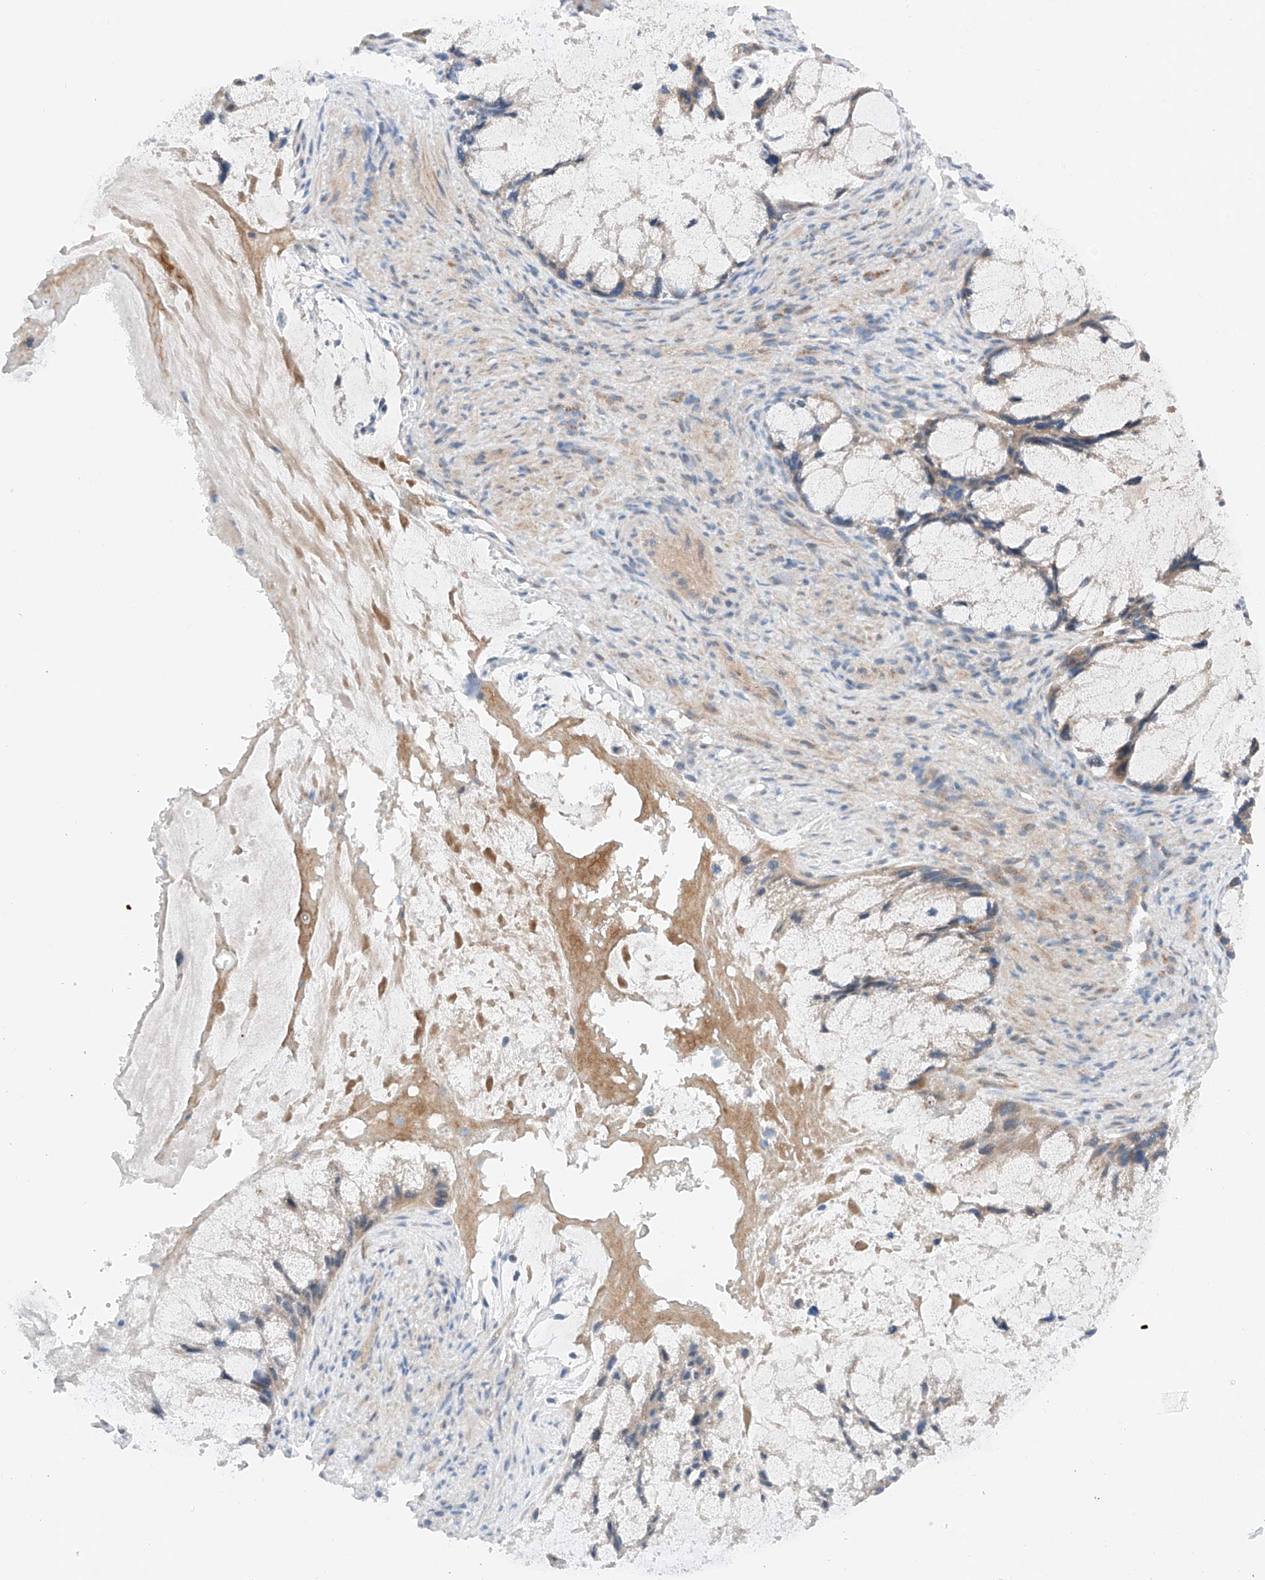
{"staining": {"intensity": "weak", "quantity": "25%-75%", "location": "cytoplasmic/membranous"}, "tissue": "ovarian cancer", "cell_type": "Tumor cells", "image_type": "cancer", "snomed": [{"axis": "morphology", "description": "Cystadenocarcinoma, mucinous, NOS"}, {"axis": "topography", "description": "Ovary"}], "caption": "Human ovarian cancer stained with a protein marker exhibits weak staining in tumor cells.", "gene": "MRAP", "patient": {"sex": "female", "age": 37}}